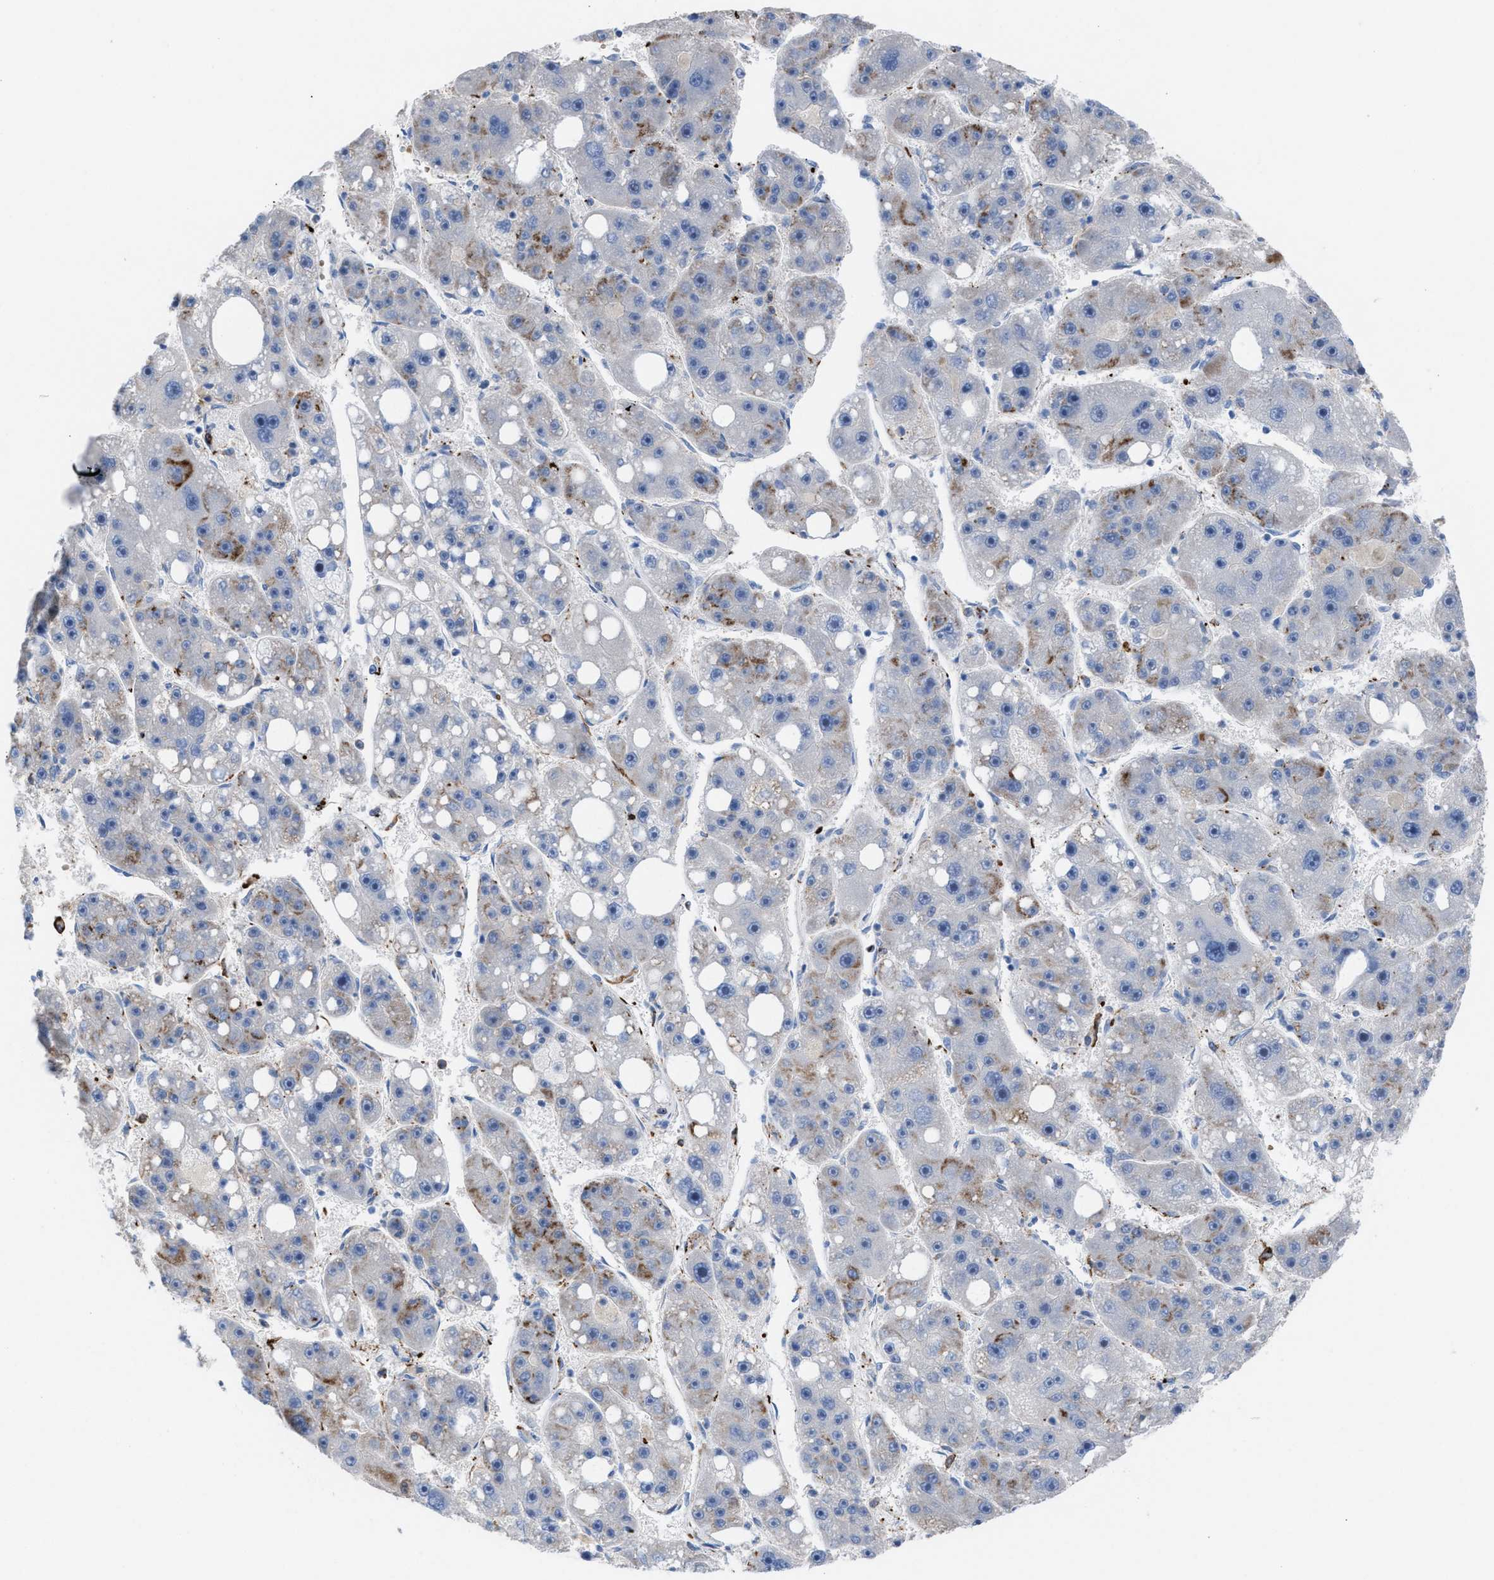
{"staining": {"intensity": "moderate", "quantity": "<25%", "location": "cytoplasmic/membranous"}, "tissue": "liver cancer", "cell_type": "Tumor cells", "image_type": "cancer", "snomed": [{"axis": "morphology", "description": "Carcinoma, Hepatocellular, NOS"}, {"axis": "topography", "description": "Liver"}], "caption": "About <25% of tumor cells in human liver cancer exhibit moderate cytoplasmic/membranous protein expression as visualized by brown immunohistochemical staining.", "gene": "SLC47A1", "patient": {"sex": "female", "age": 61}}